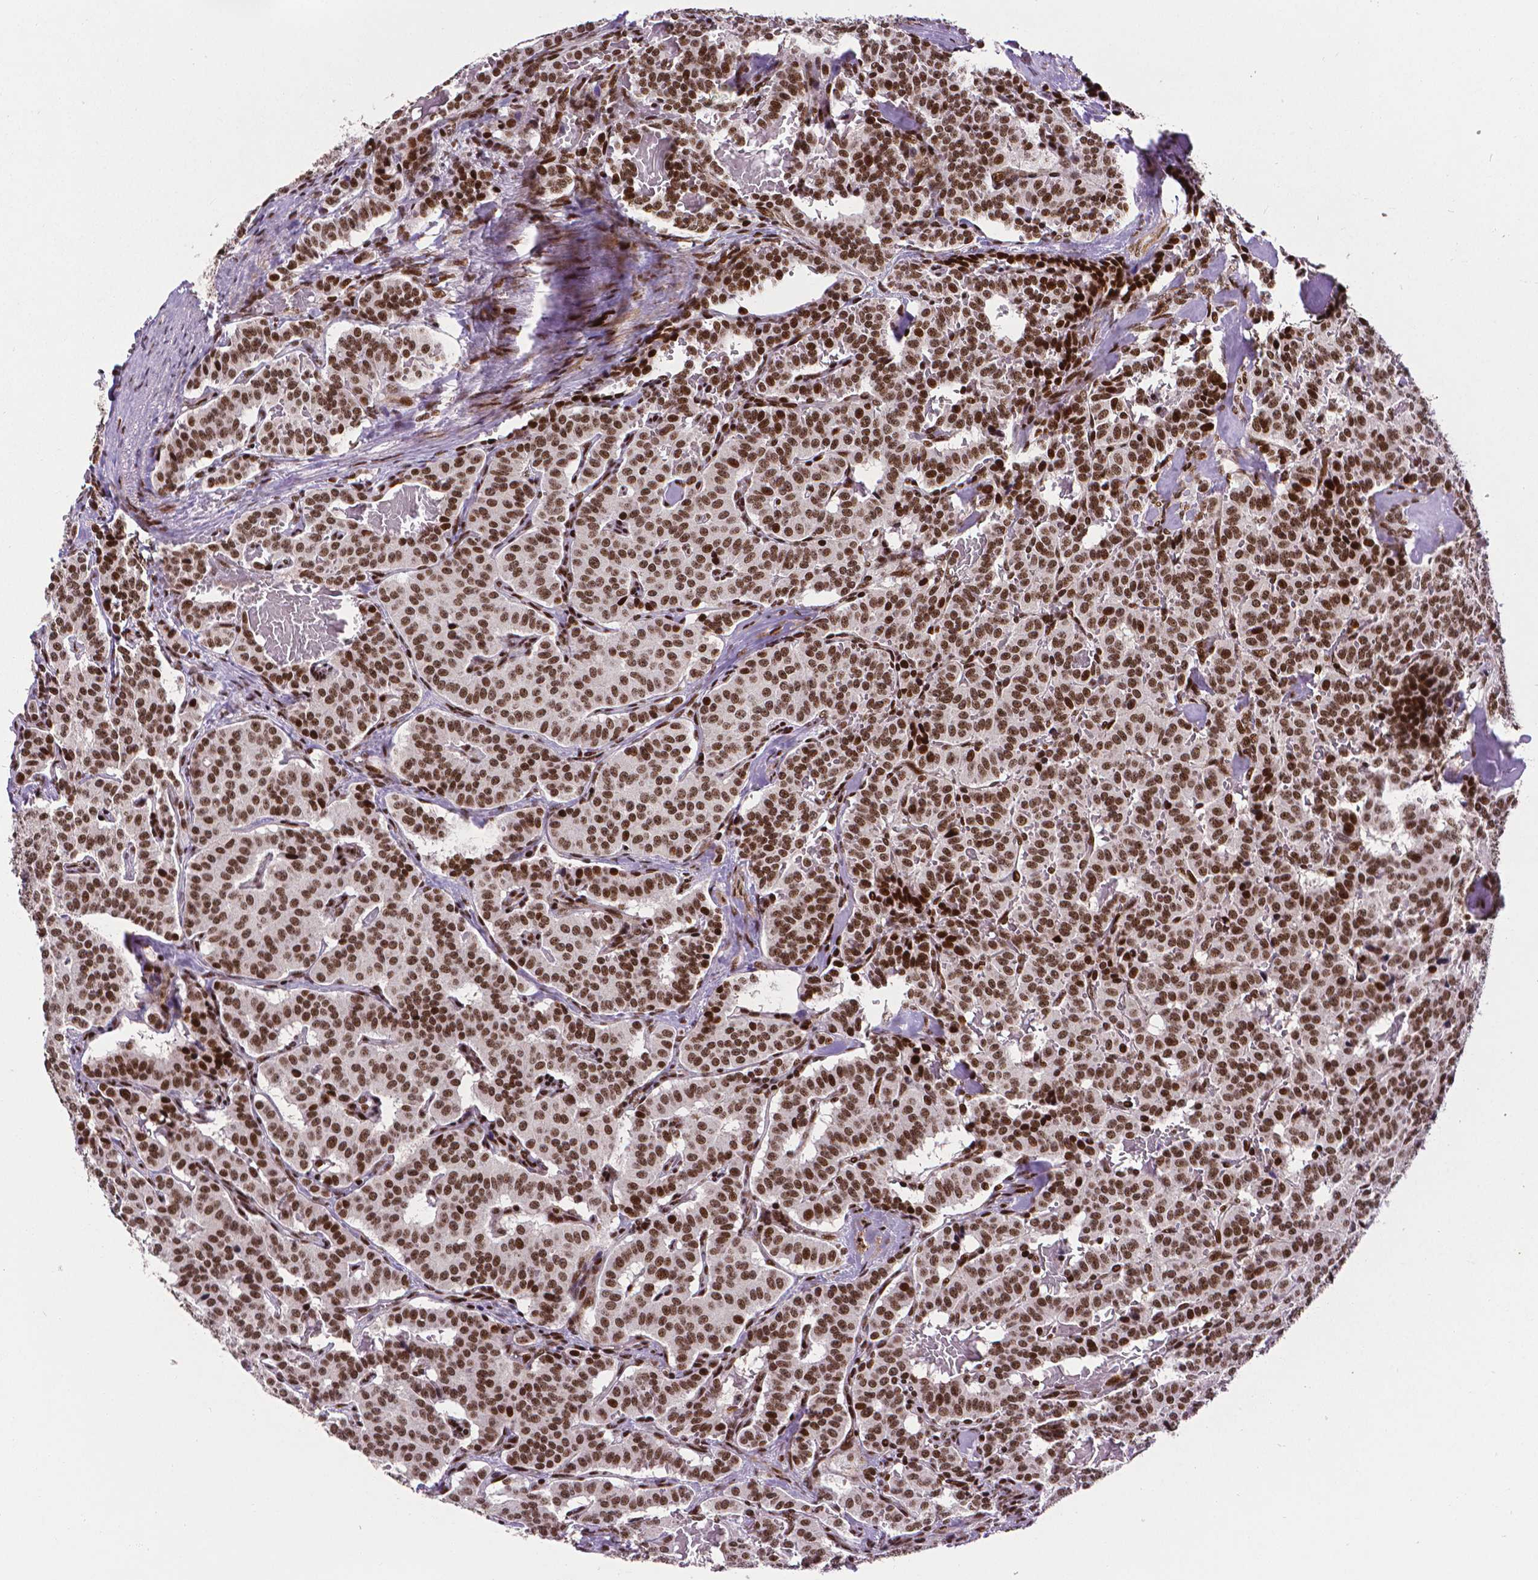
{"staining": {"intensity": "moderate", "quantity": ">75%", "location": "nuclear"}, "tissue": "carcinoid", "cell_type": "Tumor cells", "image_type": "cancer", "snomed": [{"axis": "morphology", "description": "Carcinoid, malignant, NOS"}, {"axis": "topography", "description": "Lung"}], "caption": "DAB immunohistochemical staining of human carcinoid (malignant) demonstrates moderate nuclear protein positivity in approximately >75% of tumor cells.", "gene": "CTCF", "patient": {"sex": "female", "age": 46}}